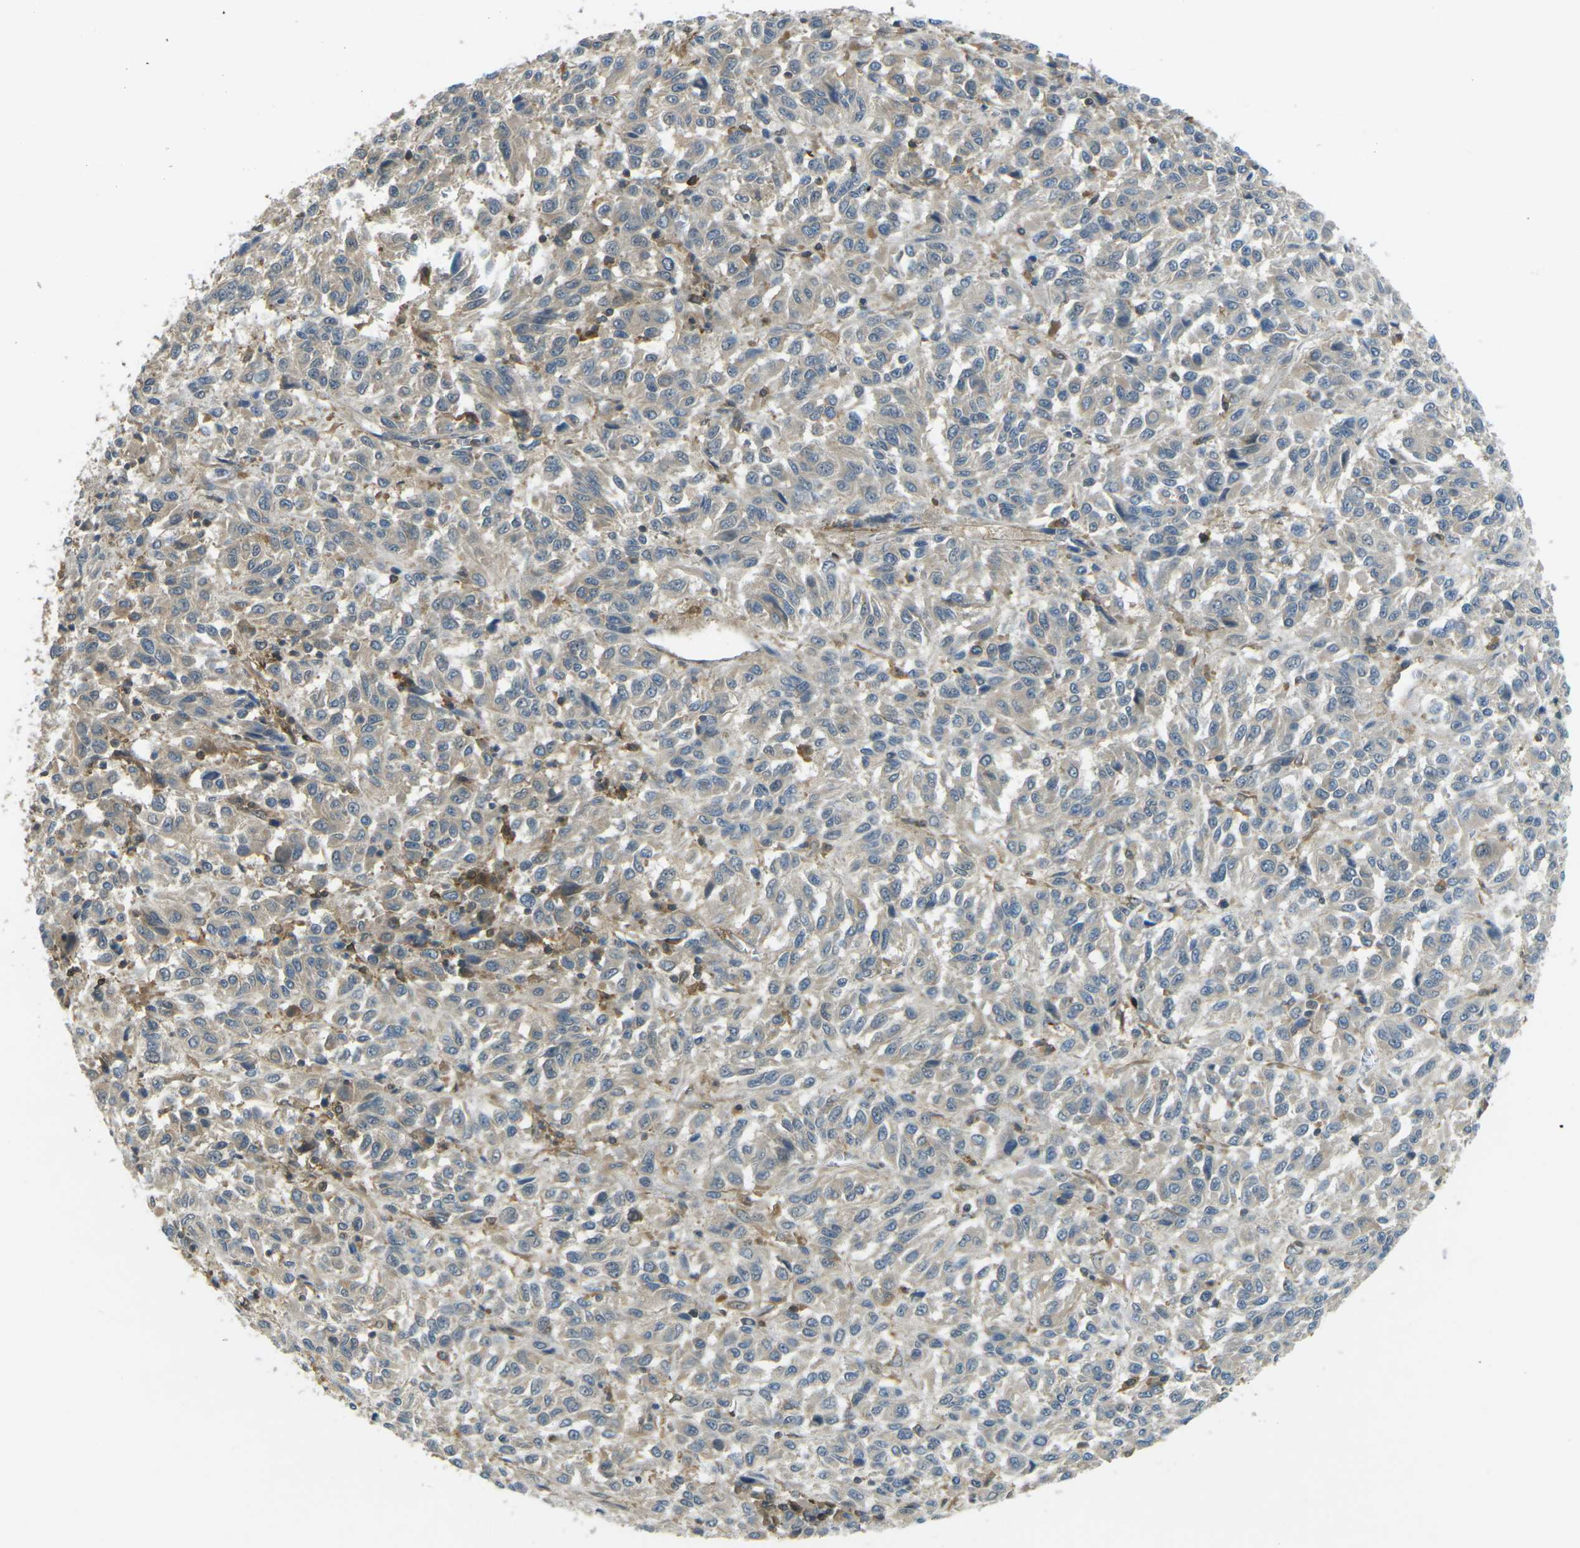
{"staining": {"intensity": "weak", "quantity": ">75%", "location": "cytoplasmic/membranous,nuclear"}, "tissue": "melanoma", "cell_type": "Tumor cells", "image_type": "cancer", "snomed": [{"axis": "morphology", "description": "Malignant melanoma, Metastatic site"}, {"axis": "topography", "description": "Lung"}], "caption": "DAB (3,3'-diaminobenzidine) immunohistochemical staining of melanoma displays weak cytoplasmic/membranous and nuclear protein positivity in approximately >75% of tumor cells.", "gene": "PIEZO2", "patient": {"sex": "male", "age": 64}}